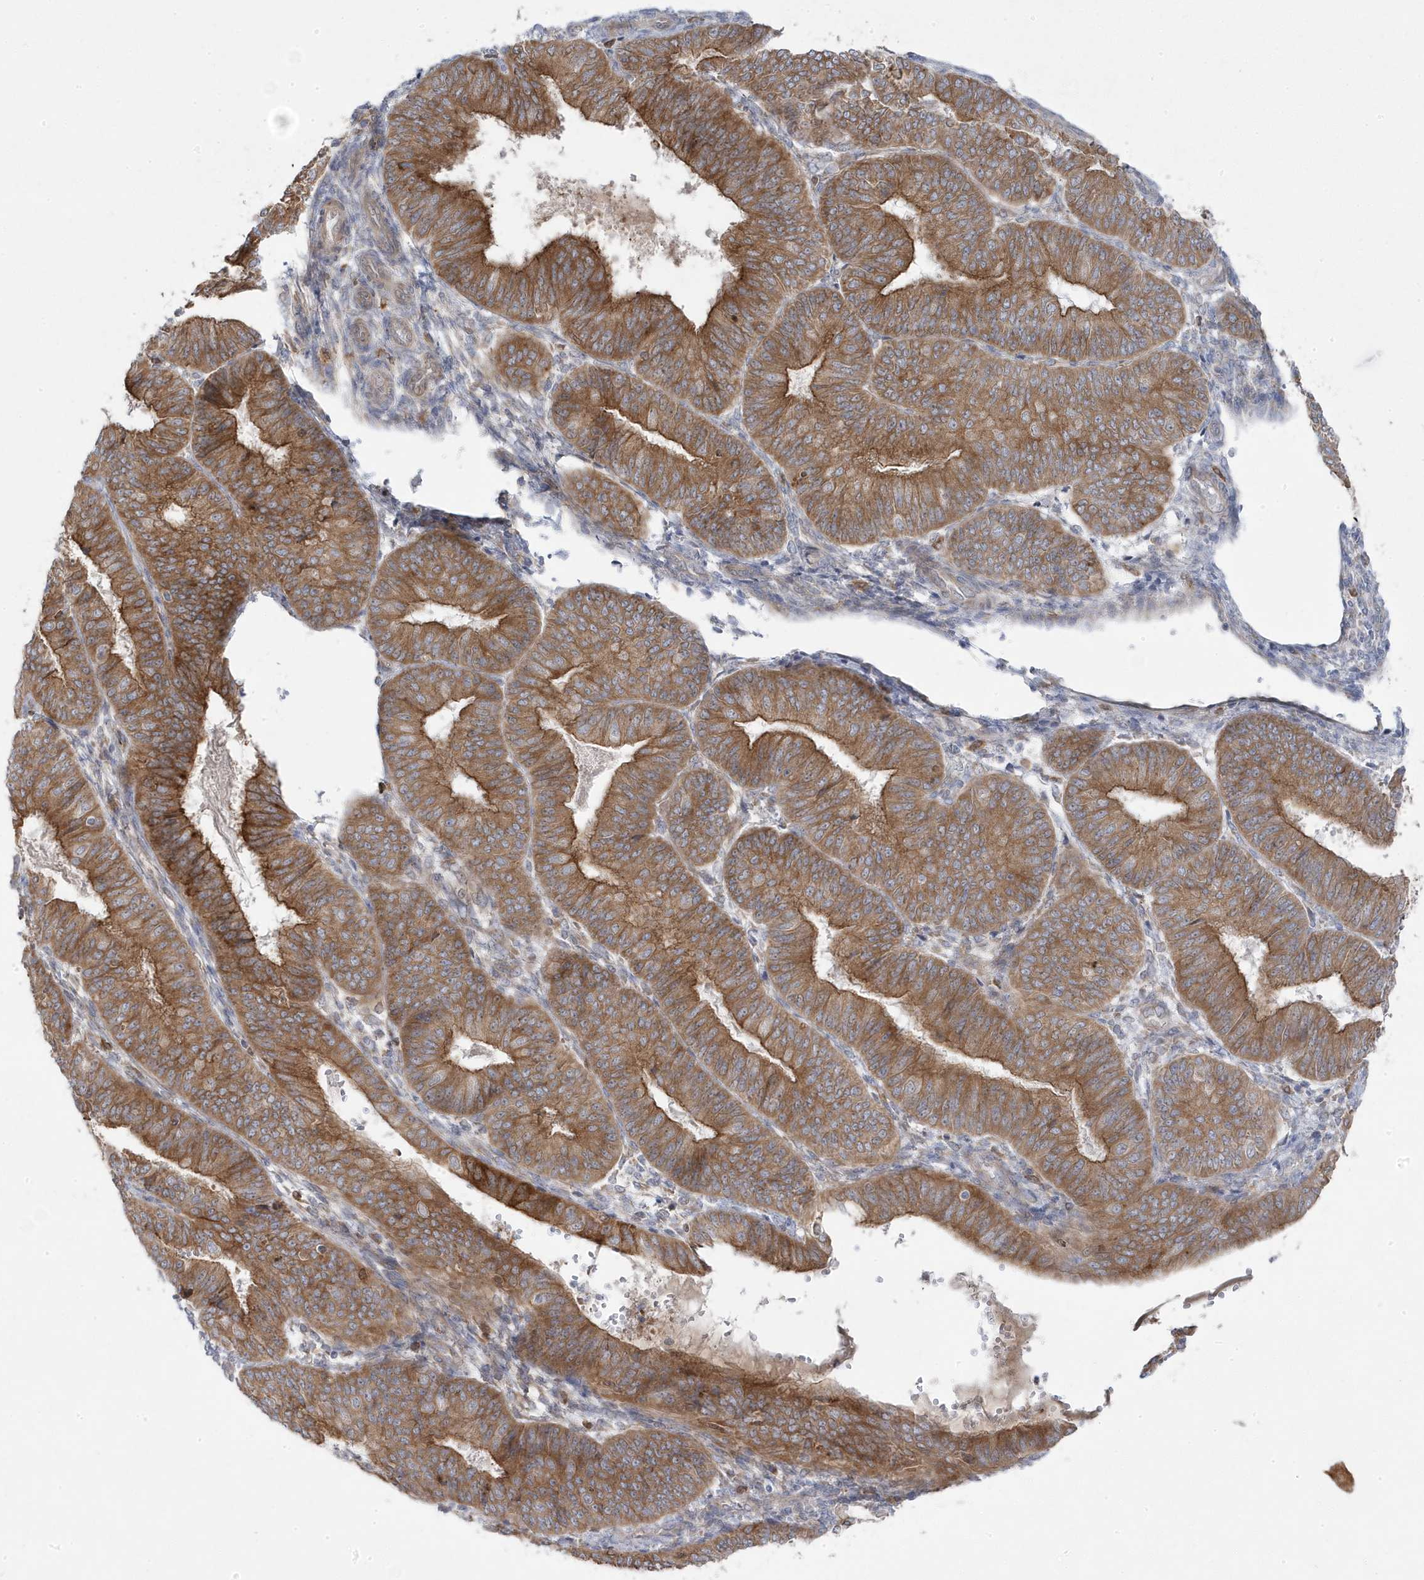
{"staining": {"intensity": "moderate", "quantity": ">75%", "location": "cytoplasmic/membranous"}, "tissue": "endometrial cancer", "cell_type": "Tumor cells", "image_type": "cancer", "snomed": [{"axis": "morphology", "description": "Adenocarcinoma, NOS"}, {"axis": "topography", "description": "Endometrium"}], "caption": "DAB immunohistochemical staining of endometrial adenocarcinoma exhibits moderate cytoplasmic/membranous protein expression in about >75% of tumor cells.", "gene": "ZNF654", "patient": {"sex": "female", "age": 58}}